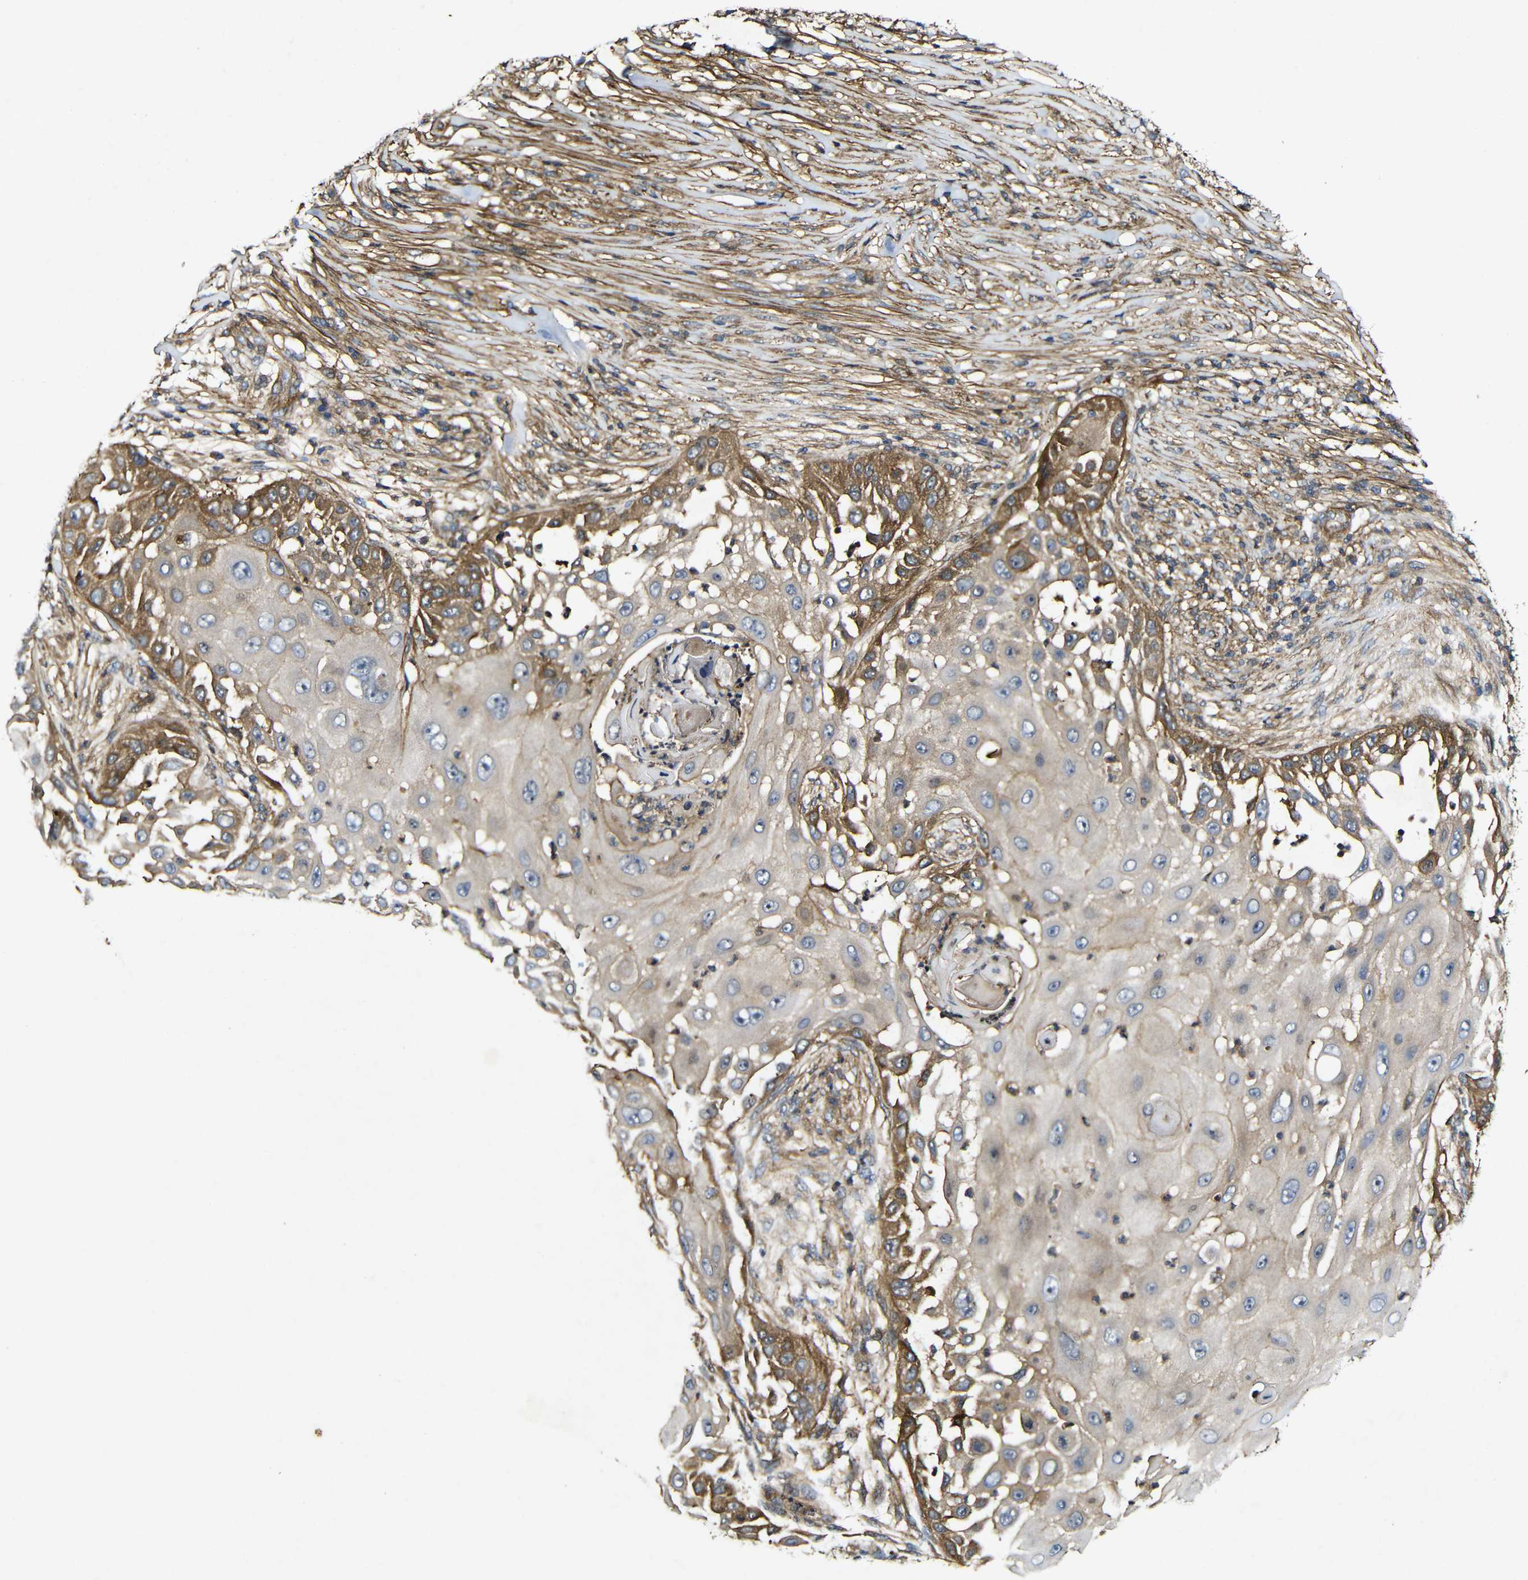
{"staining": {"intensity": "moderate", "quantity": "25%-75%", "location": "cytoplasmic/membranous"}, "tissue": "skin cancer", "cell_type": "Tumor cells", "image_type": "cancer", "snomed": [{"axis": "morphology", "description": "Squamous cell carcinoma, NOS"}, {"axis": "topography", "description": "Skin"}], "caption": "A high-resolution micrograph shows IHC staining of squamous cell carcinoma (skin), which reveals moderate cytoplasmic/membranous staining in approximately 25%-75% of tumor cells.", "gene": "GSDME", "patient": {"sex": "female", "age": 44}}